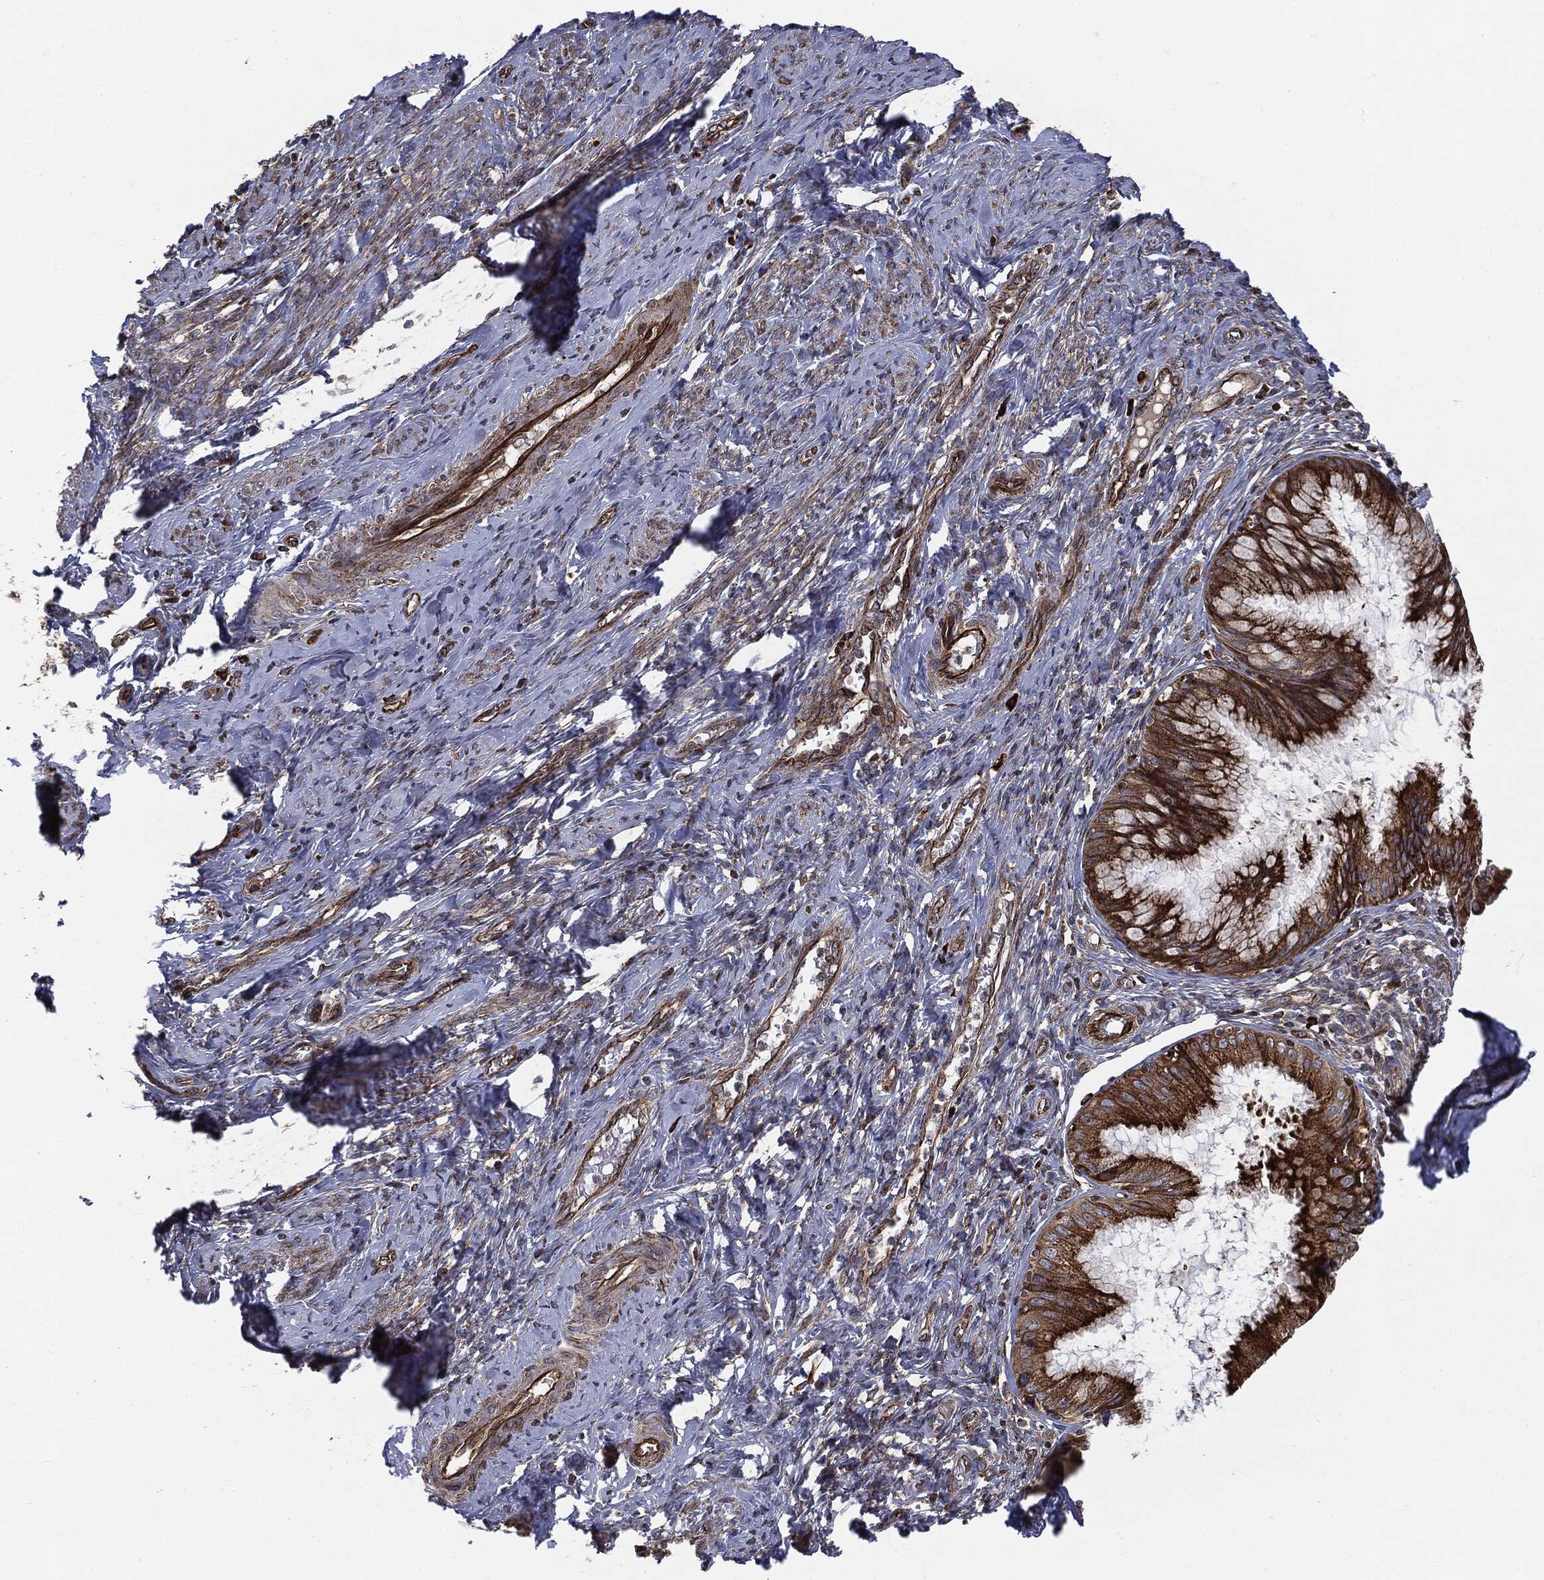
{"staining": {"intensity": "strong", "quantity": ">75%", "location": "cytoplasmic/membranous"}, "tissue": "cervical cancer", "cell_type": "Tumor cells", "image_type": "cancer", "snomed": [{"axis": "morphology", "description": "Normal tissue, NOS"}, {"axis": "morphology", "description": "Squamous cell carcinoma, NOS"}, {"axis": "topography", "description": "Cervix"}], "caption": "The photomicrograph displays immunohistochemical staining of squamous cell carcinoma (cervical). There is strong cytoplasmic/membranous expression is identified in approximately >75% of tumor cells. The staining was performed using DAB to visualize the protein expression in brown, while the nuclei were stained in blue with hematoxylin (Magnification: 20x).", "gene": "CYLD", "patient": {"sex": "female", "age": 39}}